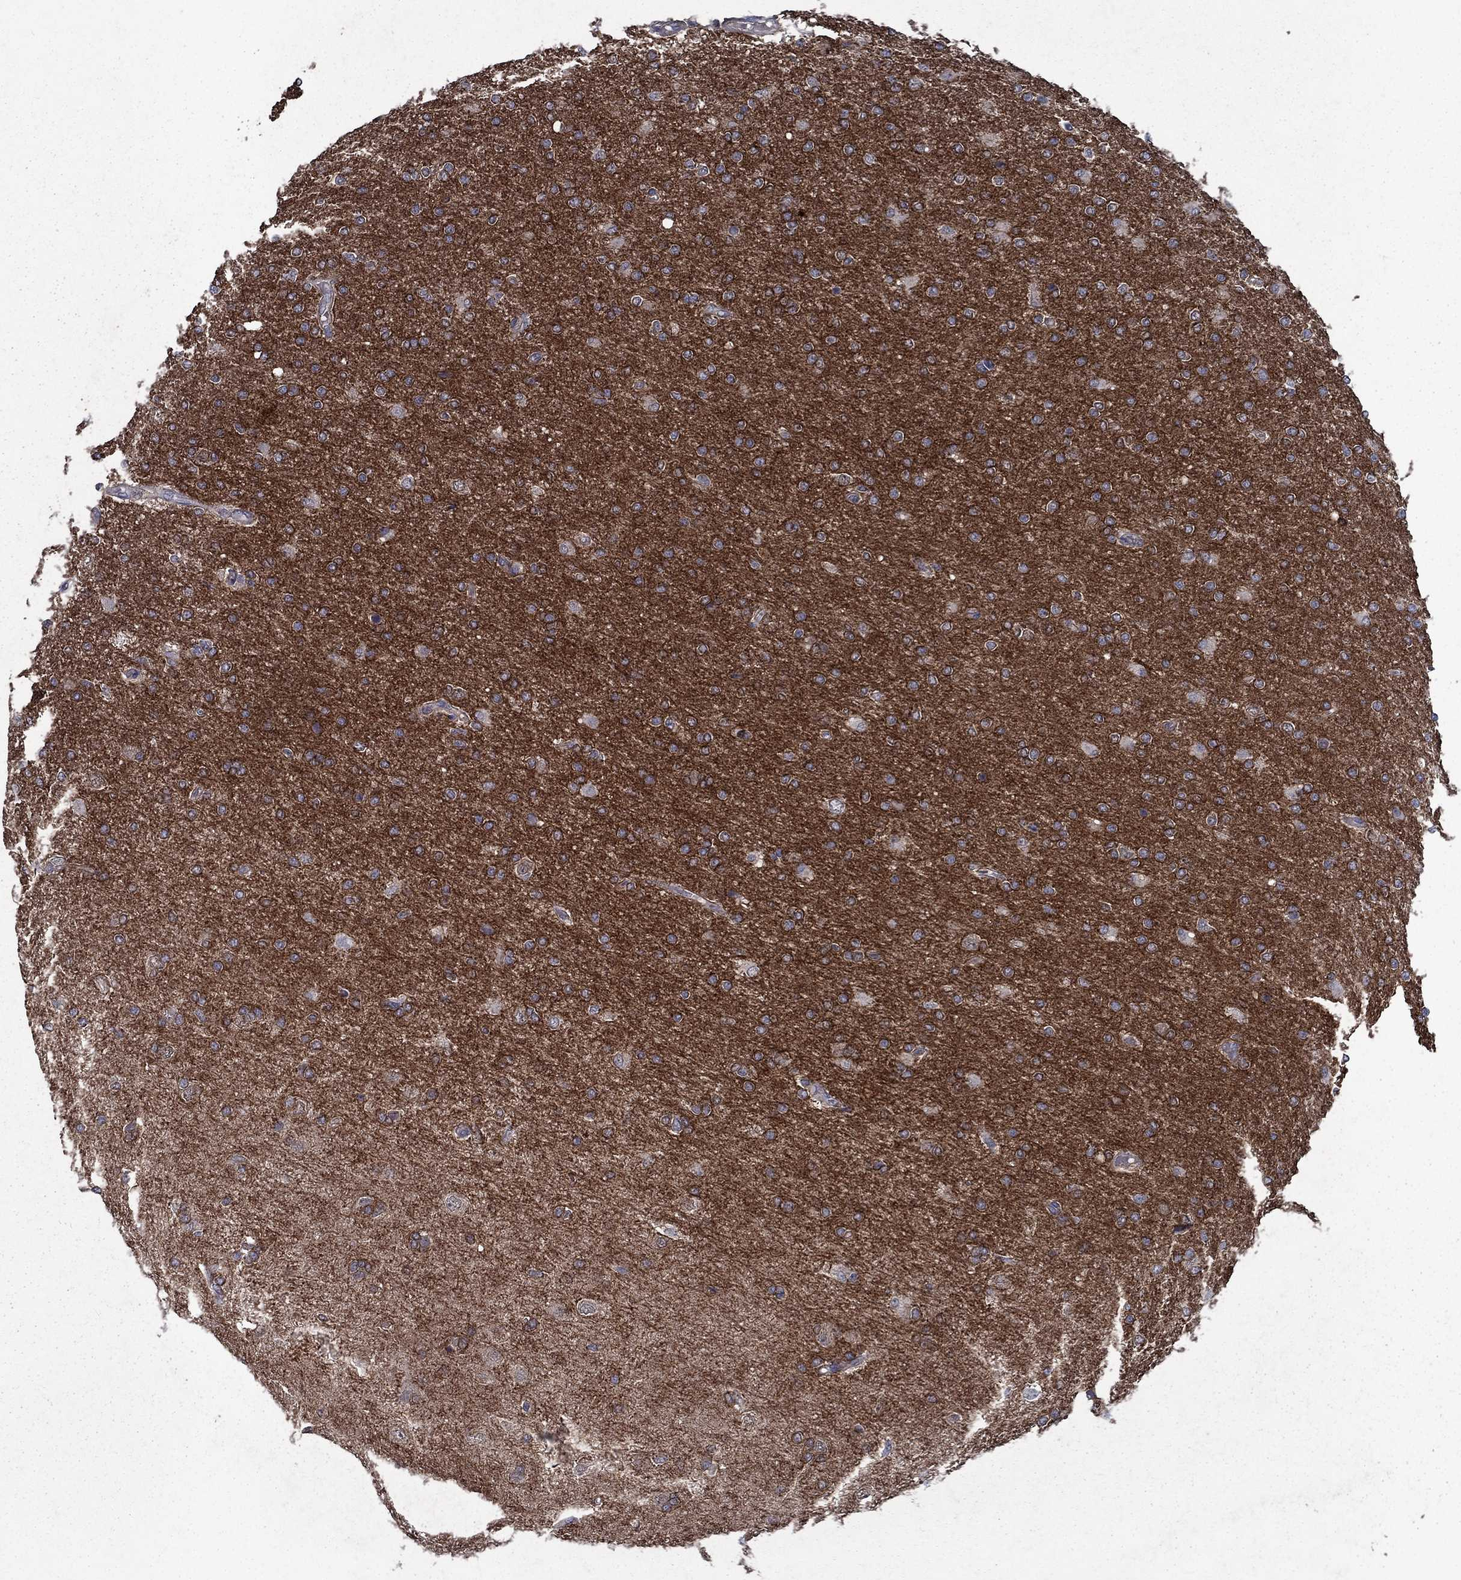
{"staining": {"intensity": "negative", "quantity": "none", "location": "none"}, "tissue": "glioma", "cell_type": "Tumor cells", "image_type": "cancer", "snomed": [{"axis": "morphology", "description": "Glioma, malignant, High grade"}, {"axis": "topography", "description": "Cerebral cortex"}], "caption": "This image is of malignant high-grade glioma stained with immunohistochemistry to label a protein in brown with the nuclei are counter-stained blue. There is no staining in tumor cells. The staining was performed using DAB to visualize the protein expression in brown, while the nuclei were stained in blue with hematoxylin (Magnification: 20x).", "gene": "SLC44A1", "patient": {"sex": "male", "age": 70}}